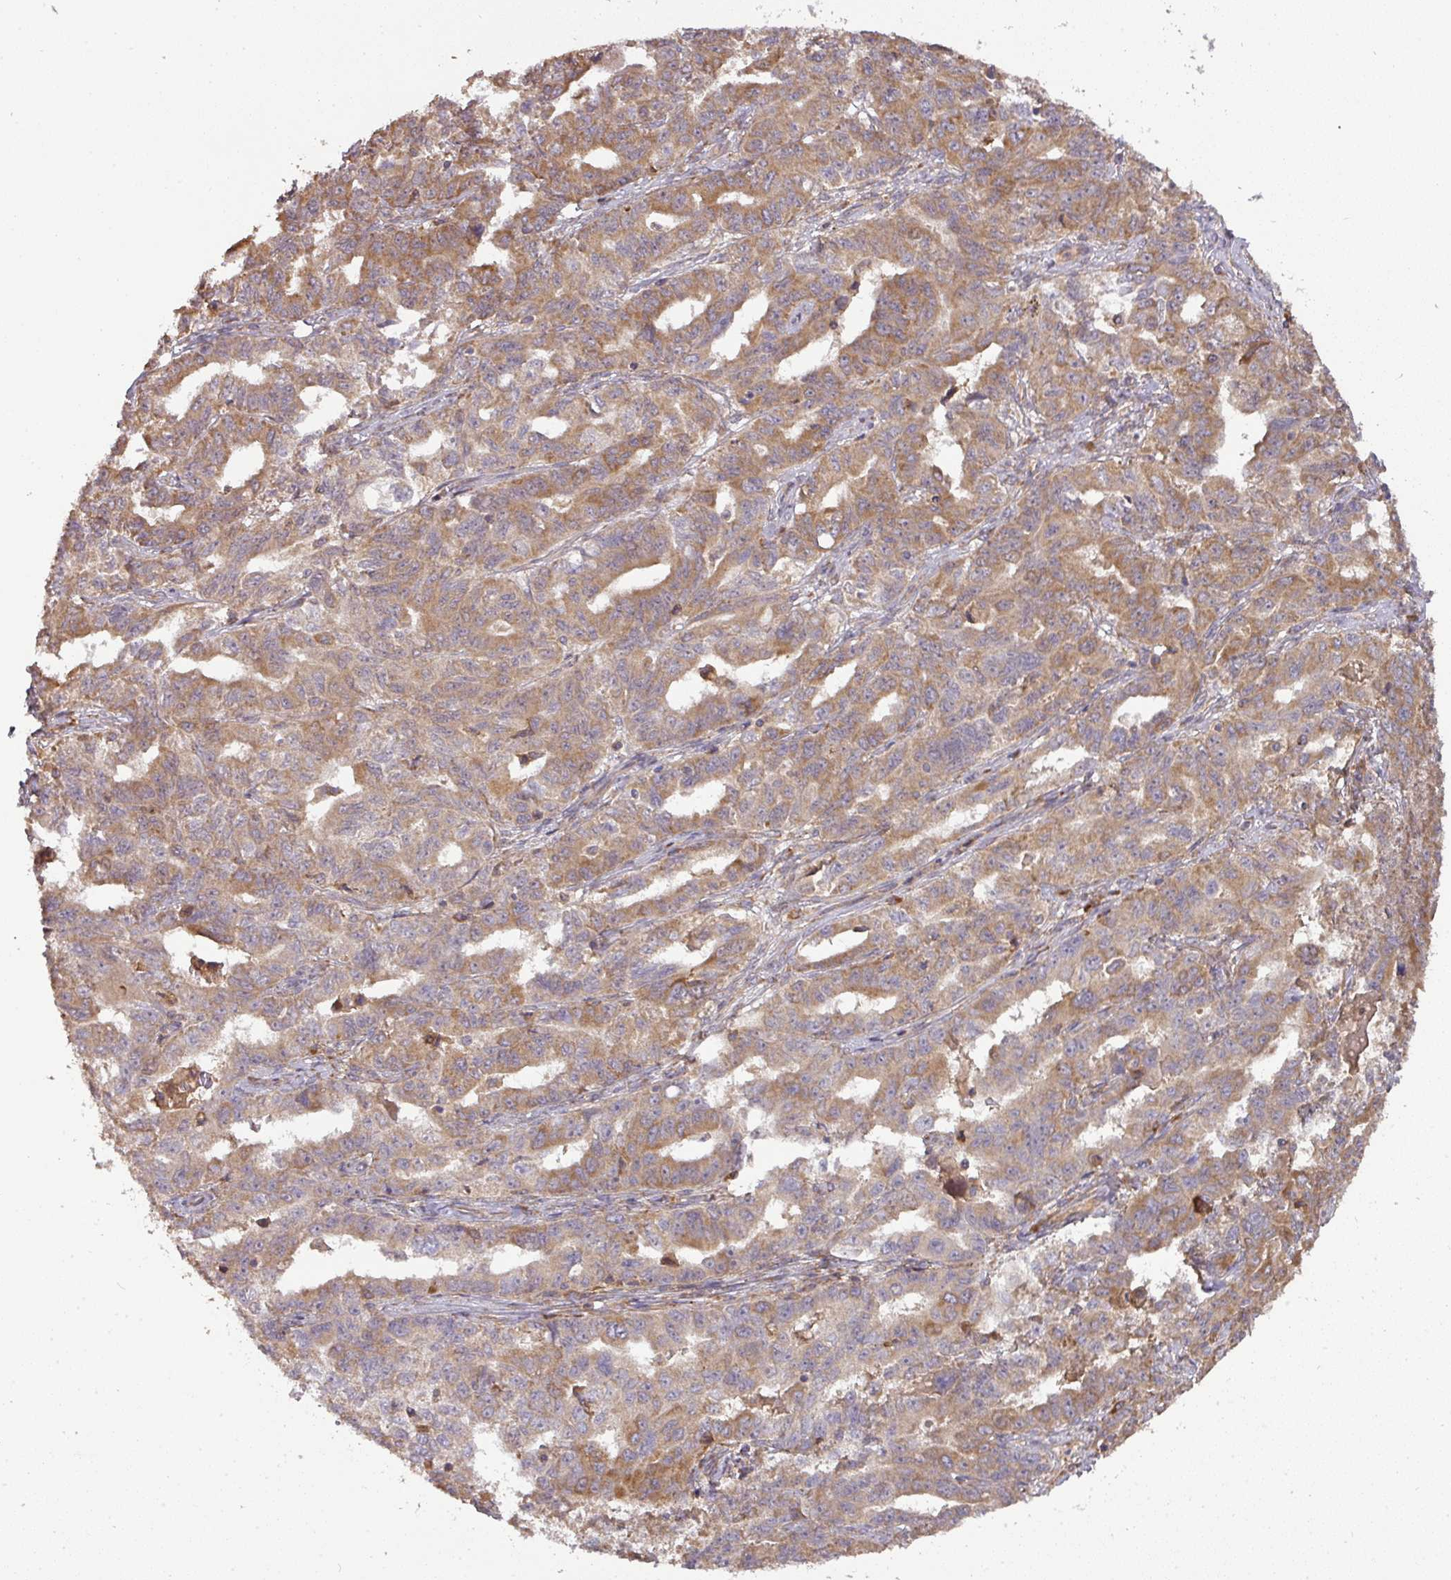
{"staining": {"intensity": "moderate", "quantity": ">75%", "location": "cytoplasmic/membranous"}, "tissue": "ovarian cancer", "cell_type": "Tumor cells", "image_type": "cancer", "snomed": [{"axis": "morphology", "description": "Adenocarcinoma, NOS"}, {"axis": "morphology", "description": "Carcinoma, endometroid"}, {"axis": "topography", "description": "Ovary"}], "caption": "Moderate cytoplasmic/membranous expression is appreciated in about >75% of tumor cells in ovarian adenocarcinoma. (DAB = brown stain, brightfield microscopy at high magnification).", "gene": "GALP", "patient": {"sex": "female", "age": 72}}